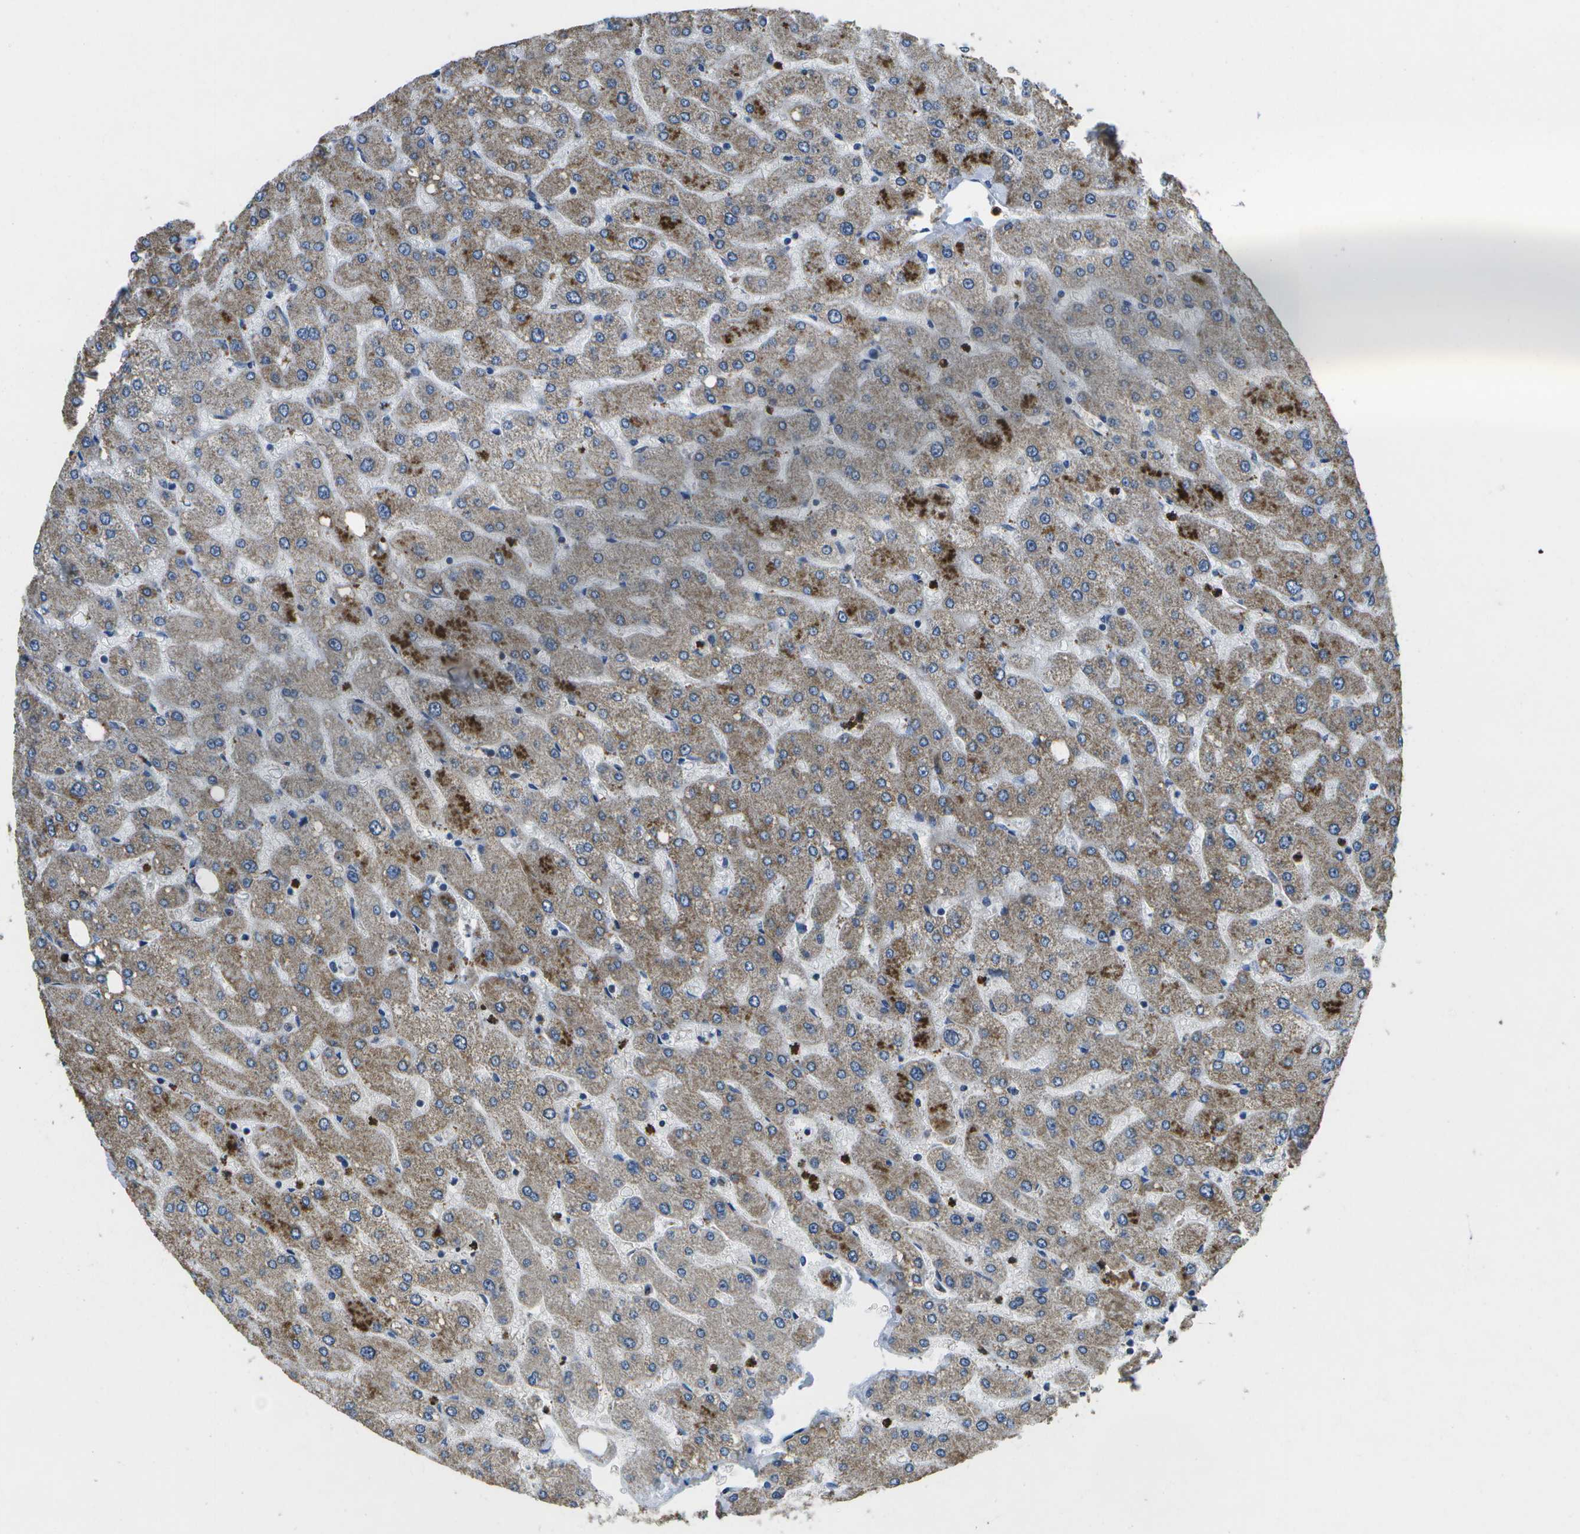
{"staining": {"intensity": "weak", "quantity": "<25%", "location": "cytoplasmic/membranous"}, "tissue": "liver", "cell_type": "Cholangiocytes", "image_type": "normal", "snomed": [{"axis": "morphology", "description": "Normal tissue, NOS"}, {"axis": "topography", "description": "Liver"}], "caption": "DAB (3,3'-diaminobenzidine) immunohistochemical staining of benign liver displays no significant positivity in cholangiocytes.", "gene": "GALNT15", "patient": {"sex": "male", "age": 55}}